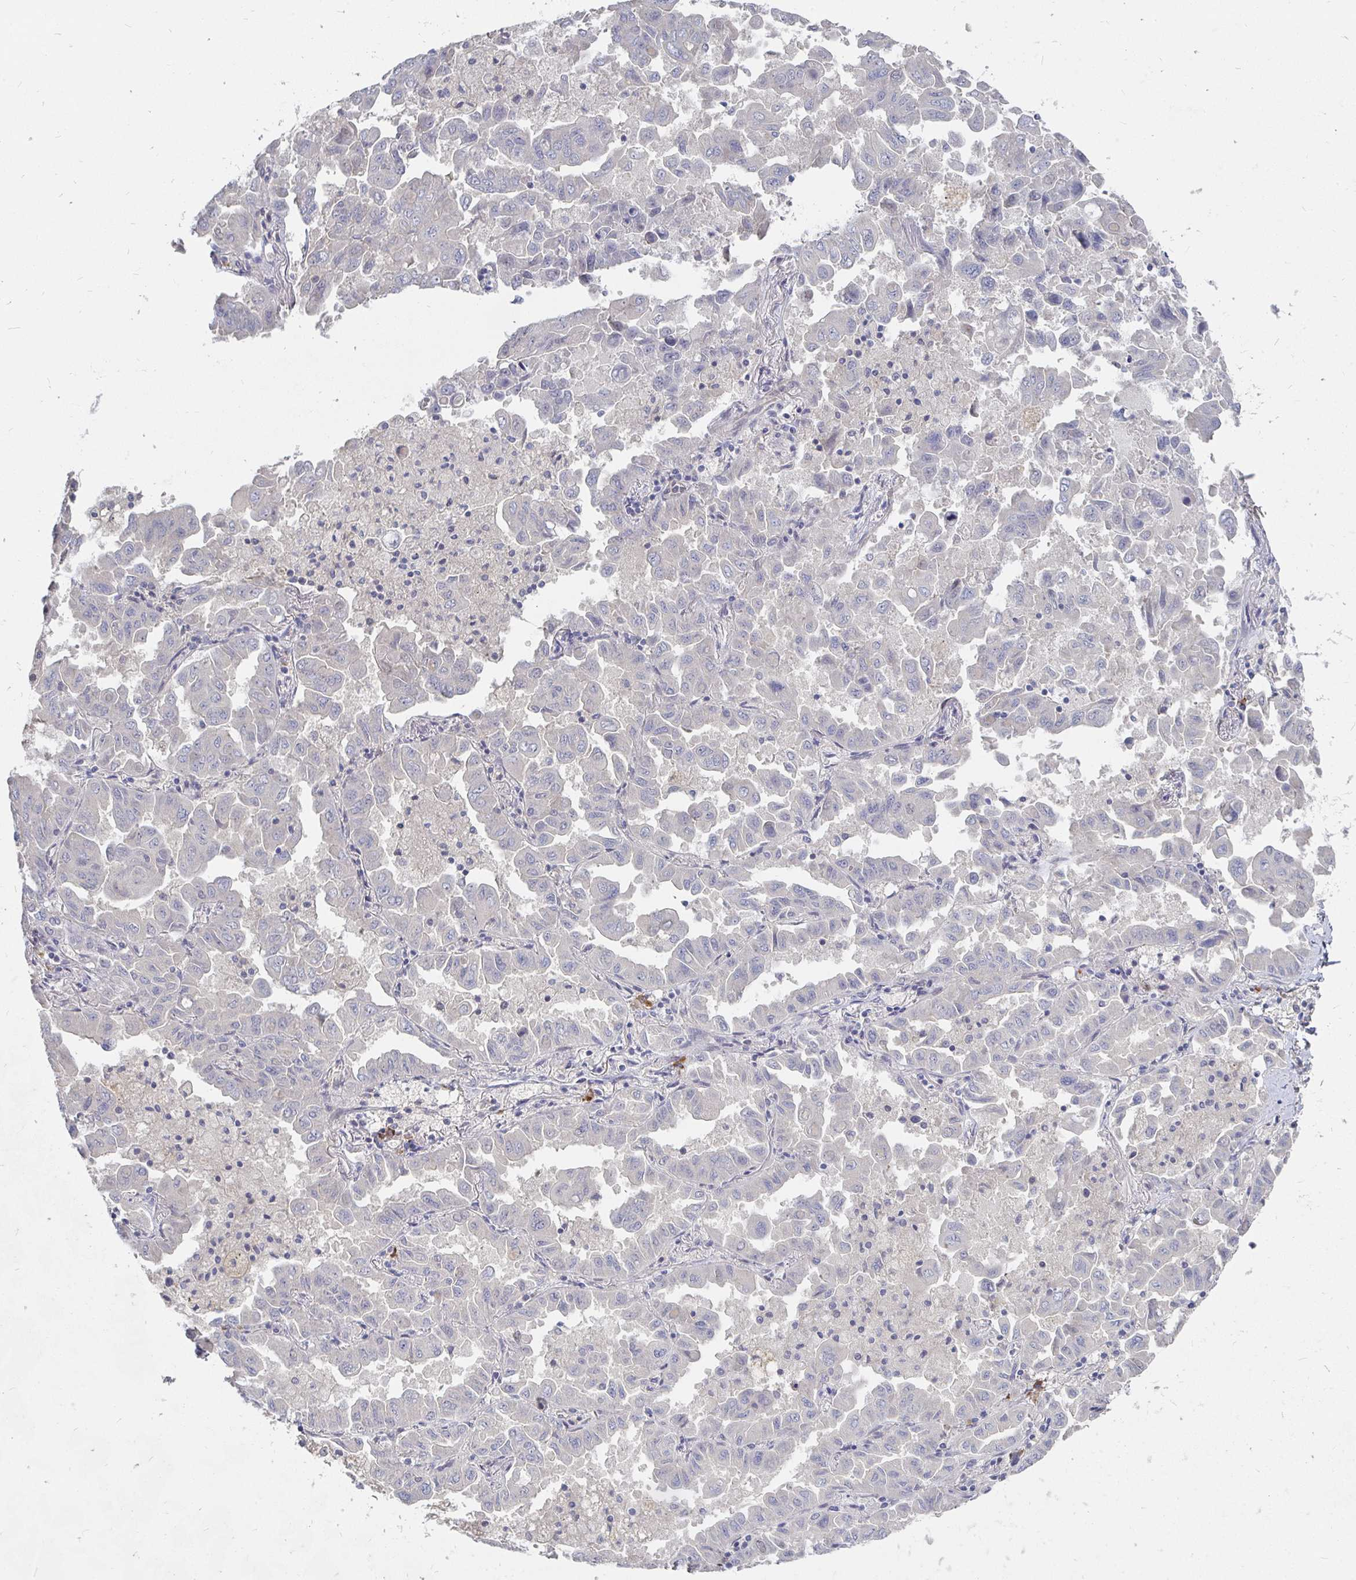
{"staining": {"intensity": "negative", "quantity": "none", "location": "none"}, "tissue": "lung cancer", "cell_type": "Tumor cells", "image_type": "cancer", "snomed": [{"axis": "morphology", "description": "Adenocarcinoma, NOS"}, {"axis": "topography", "description": "Lung"}], "caption": "Immunohistochemistry (IHC) of human lung cancer (adenocarcinoma) shows no expression in tumor cells. The staining was performed using DAB (3,3'-diaminobenzidine) to visualize the protein expression in brown, while the nuclei were stained in blue with hematoxylin (Magnification: 20x).", "gene": "MEIS1", "patient": {"sex": "male", "age": 64}}